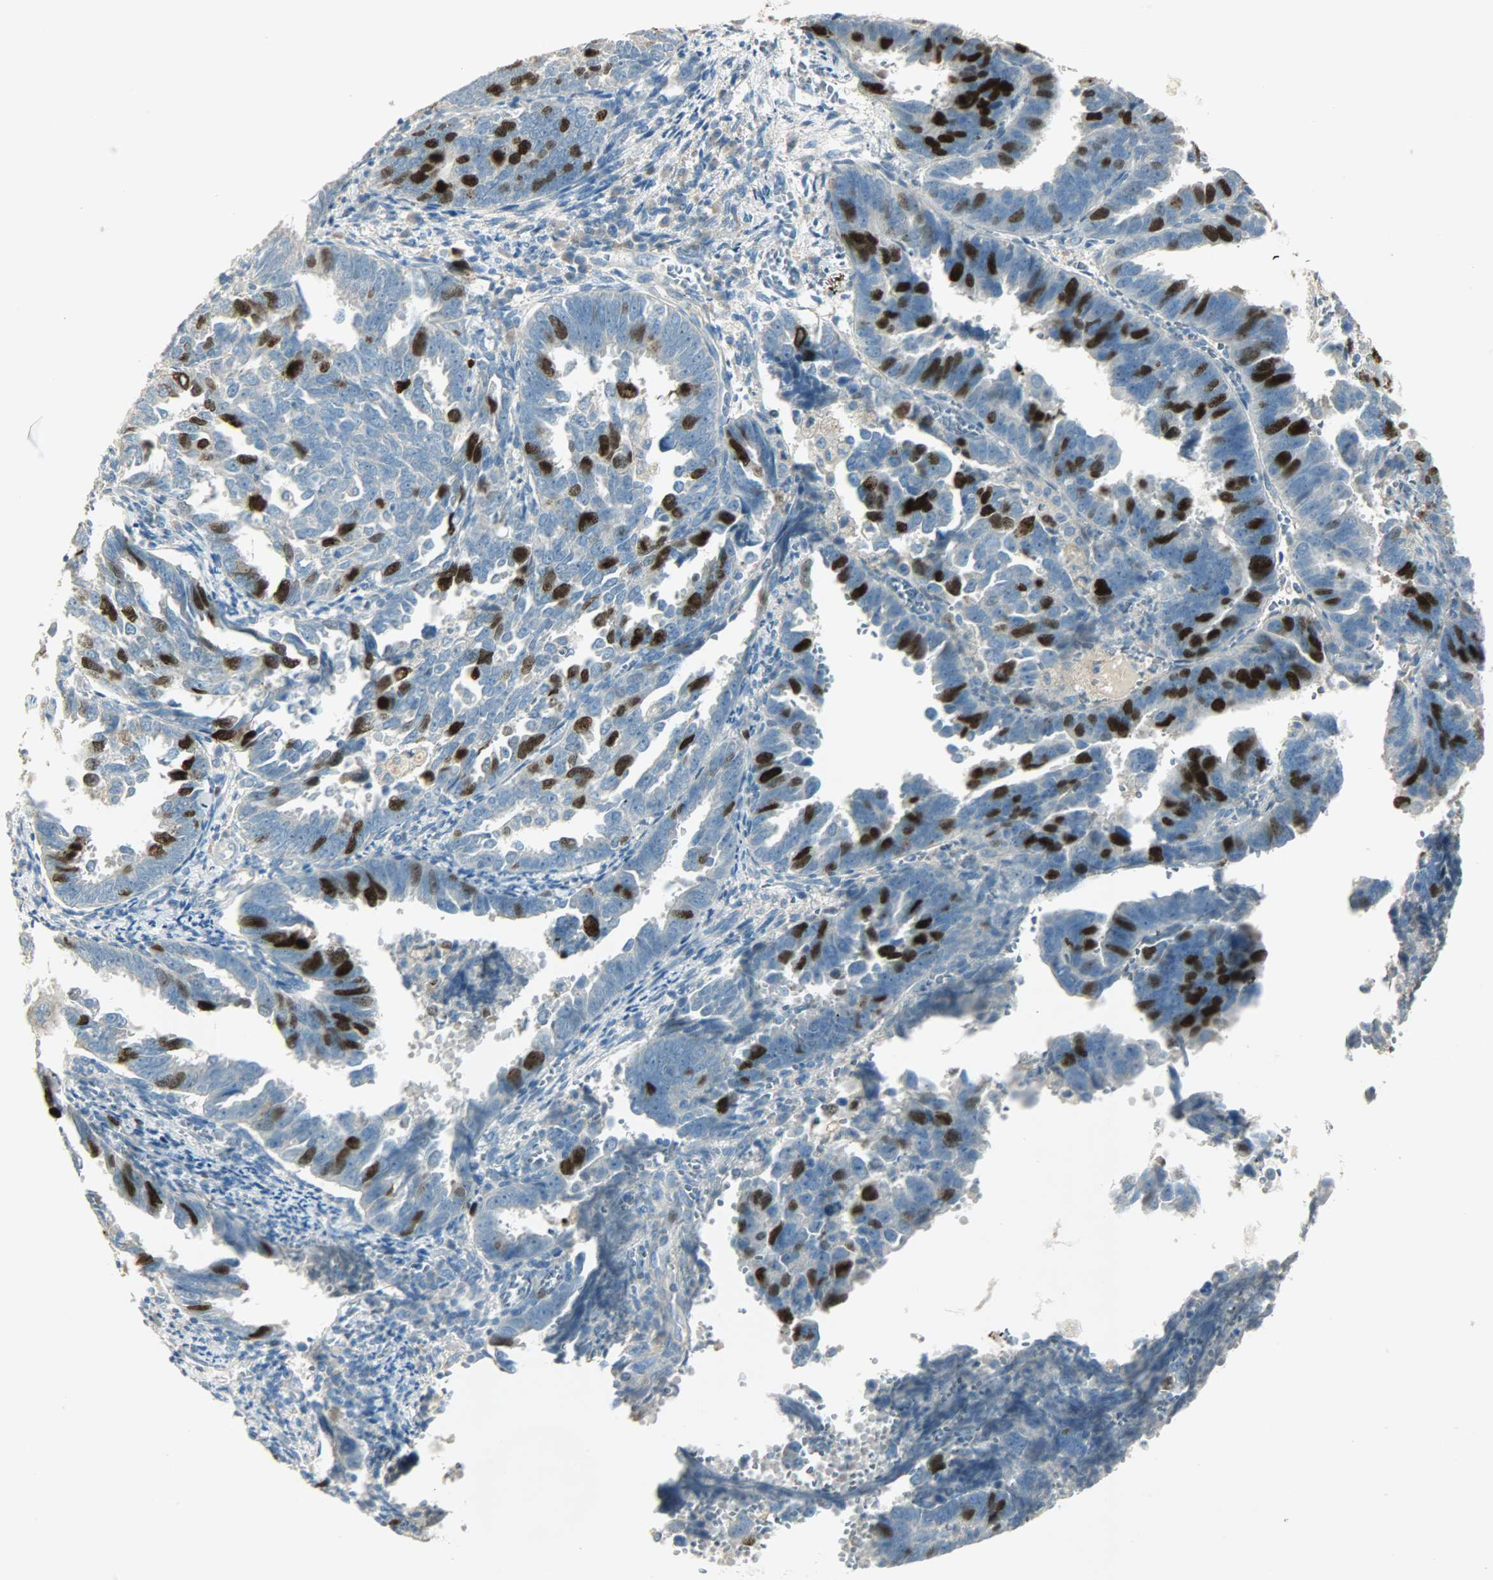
{"staining": {"intensity": "strong", "quantity": "<25%", "location": "nuclear"}, "tissue": "endometrial cancer", "cell_type": "Tumor cells", "image_type": "cancer", "snomed": [{"axis": "morphology", "description": "Adenocarcinoma, NOS"}, {"axis": "topography", "description": "Endometrium"}], "caption": "Human endometrial cancer stained for a protein (brown) exhibits strong nuclear positive staining in approximately <25% of tumor cells.", "gene": "TPX2", "patient": {"sex": "female", "age": 75}}